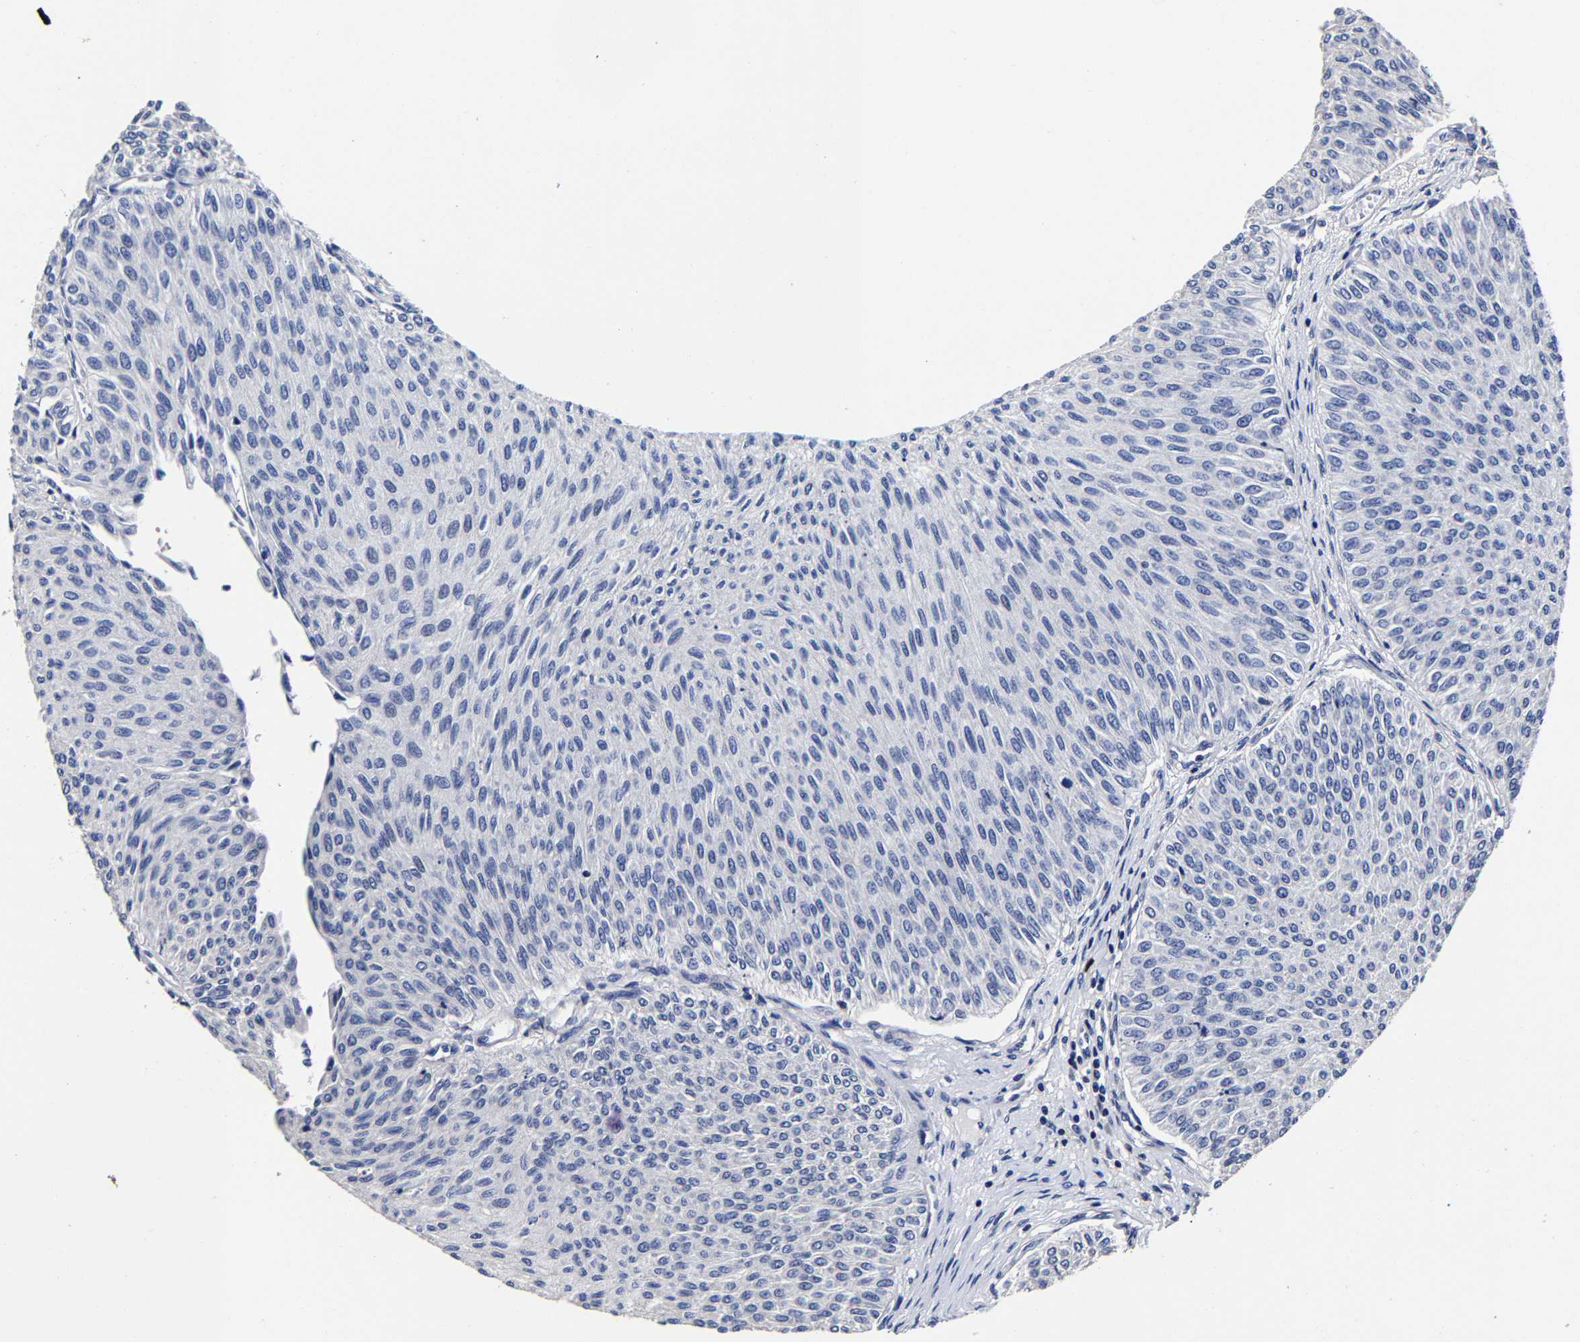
{"staining": {"intensity": "negative", "quantity": "none", "location": "none"}, "tissue": "urothelial cancer", "cell_type": "Tumor cells", "image_type": "cancer", "snomed": [{"axis": "morphology", "description": "Urothelial carcinoma, Low grade"}, {"axis": "topography", "description": "Urinary bladder"}], "caption": "DAB (3,3'-diaminobenzidine) immunohistochemical staining of human urothelial cancer demonstrates no significant positivity in tumor cells.", "gene": "AKAP4", "patient": {"sex": "male", "age": 78}}